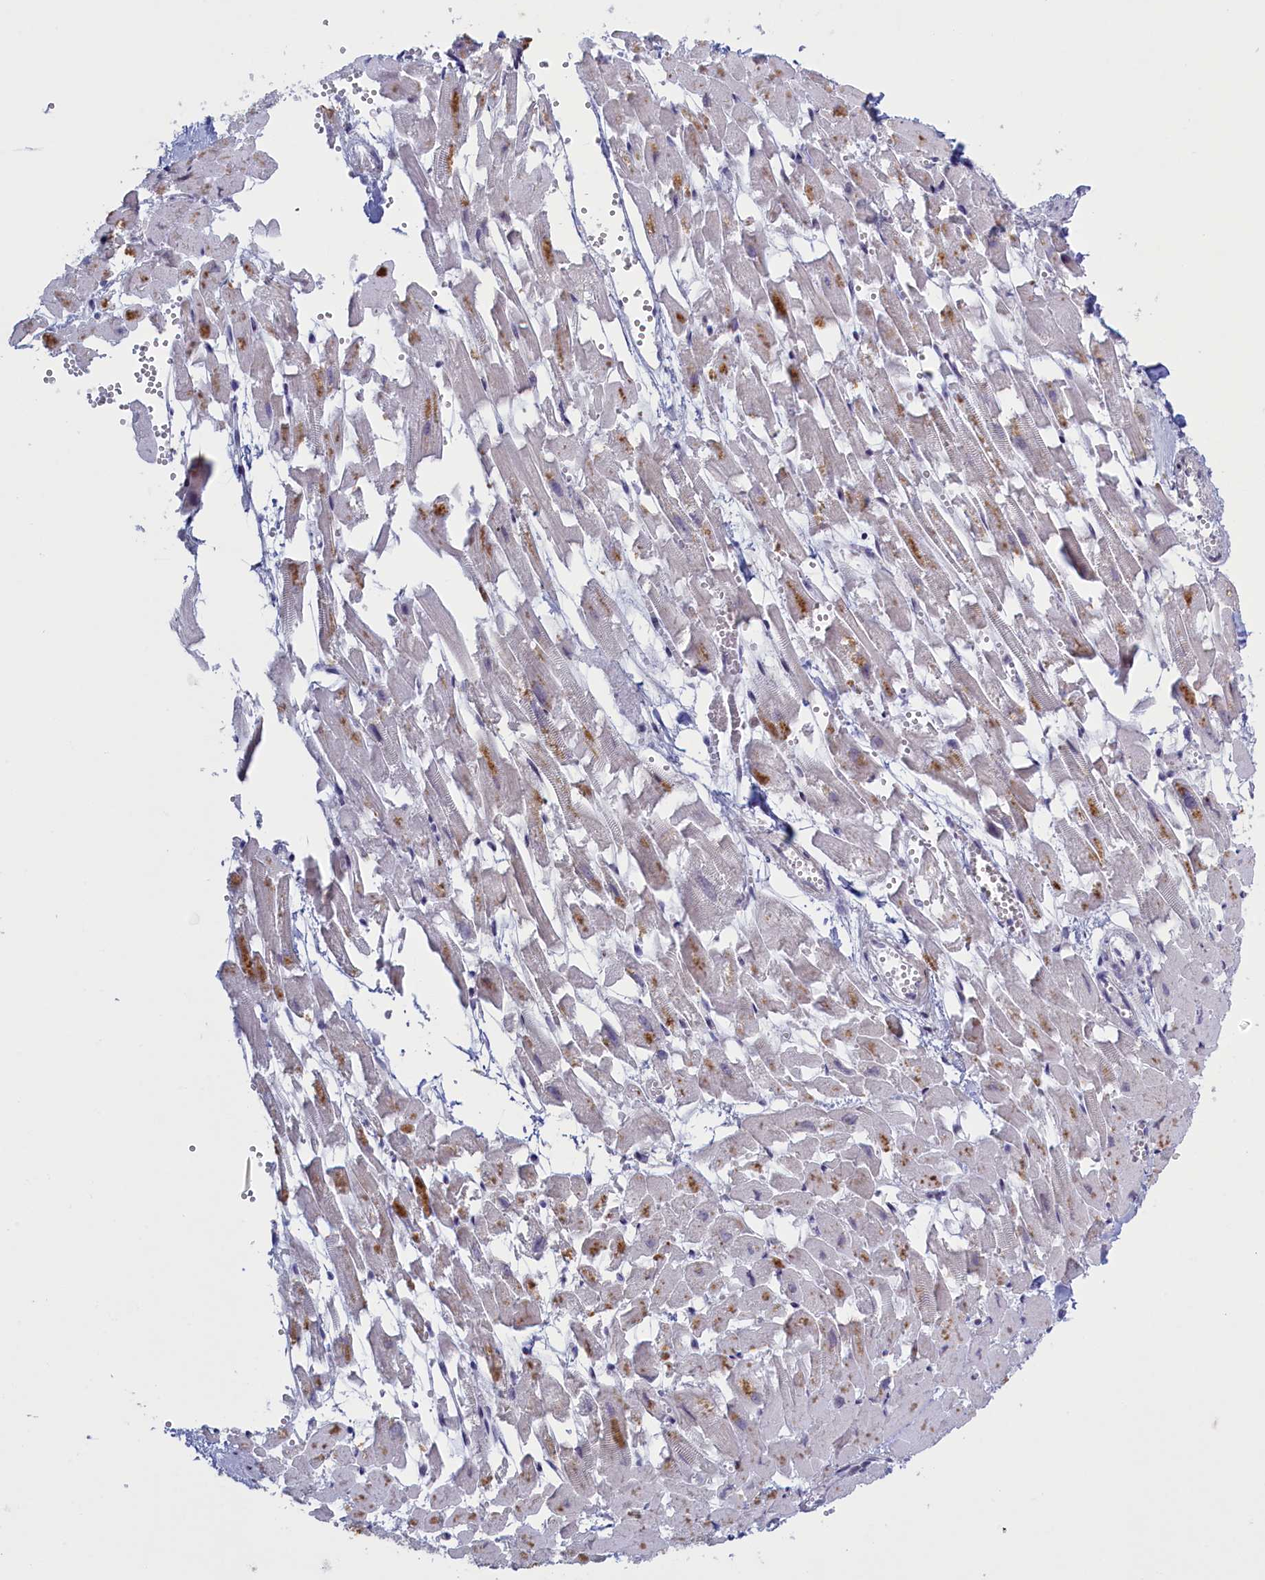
{"staining": {"intensity": "weak", "quantity": "<25%", "location": "nuclear"}, "tissue": "heart muscle", "cell_type": "Cardiomyocytes", "image_type": "normal", "snomed": [{"axis": "morphology", "description": "Normal tissue, NOS"}, {"axis": "topography", "description": "Heart"}], "caption": "This micrograph is of unremarkable heart muscle stained with immunohistochemistry (IHC) to label a protein in brown with the nuclei are counter-stained blue. There is no staining in cardiomyocytes.", "gene": "ATF7IP2", "patient": {"sex": "female", "age": 64}}